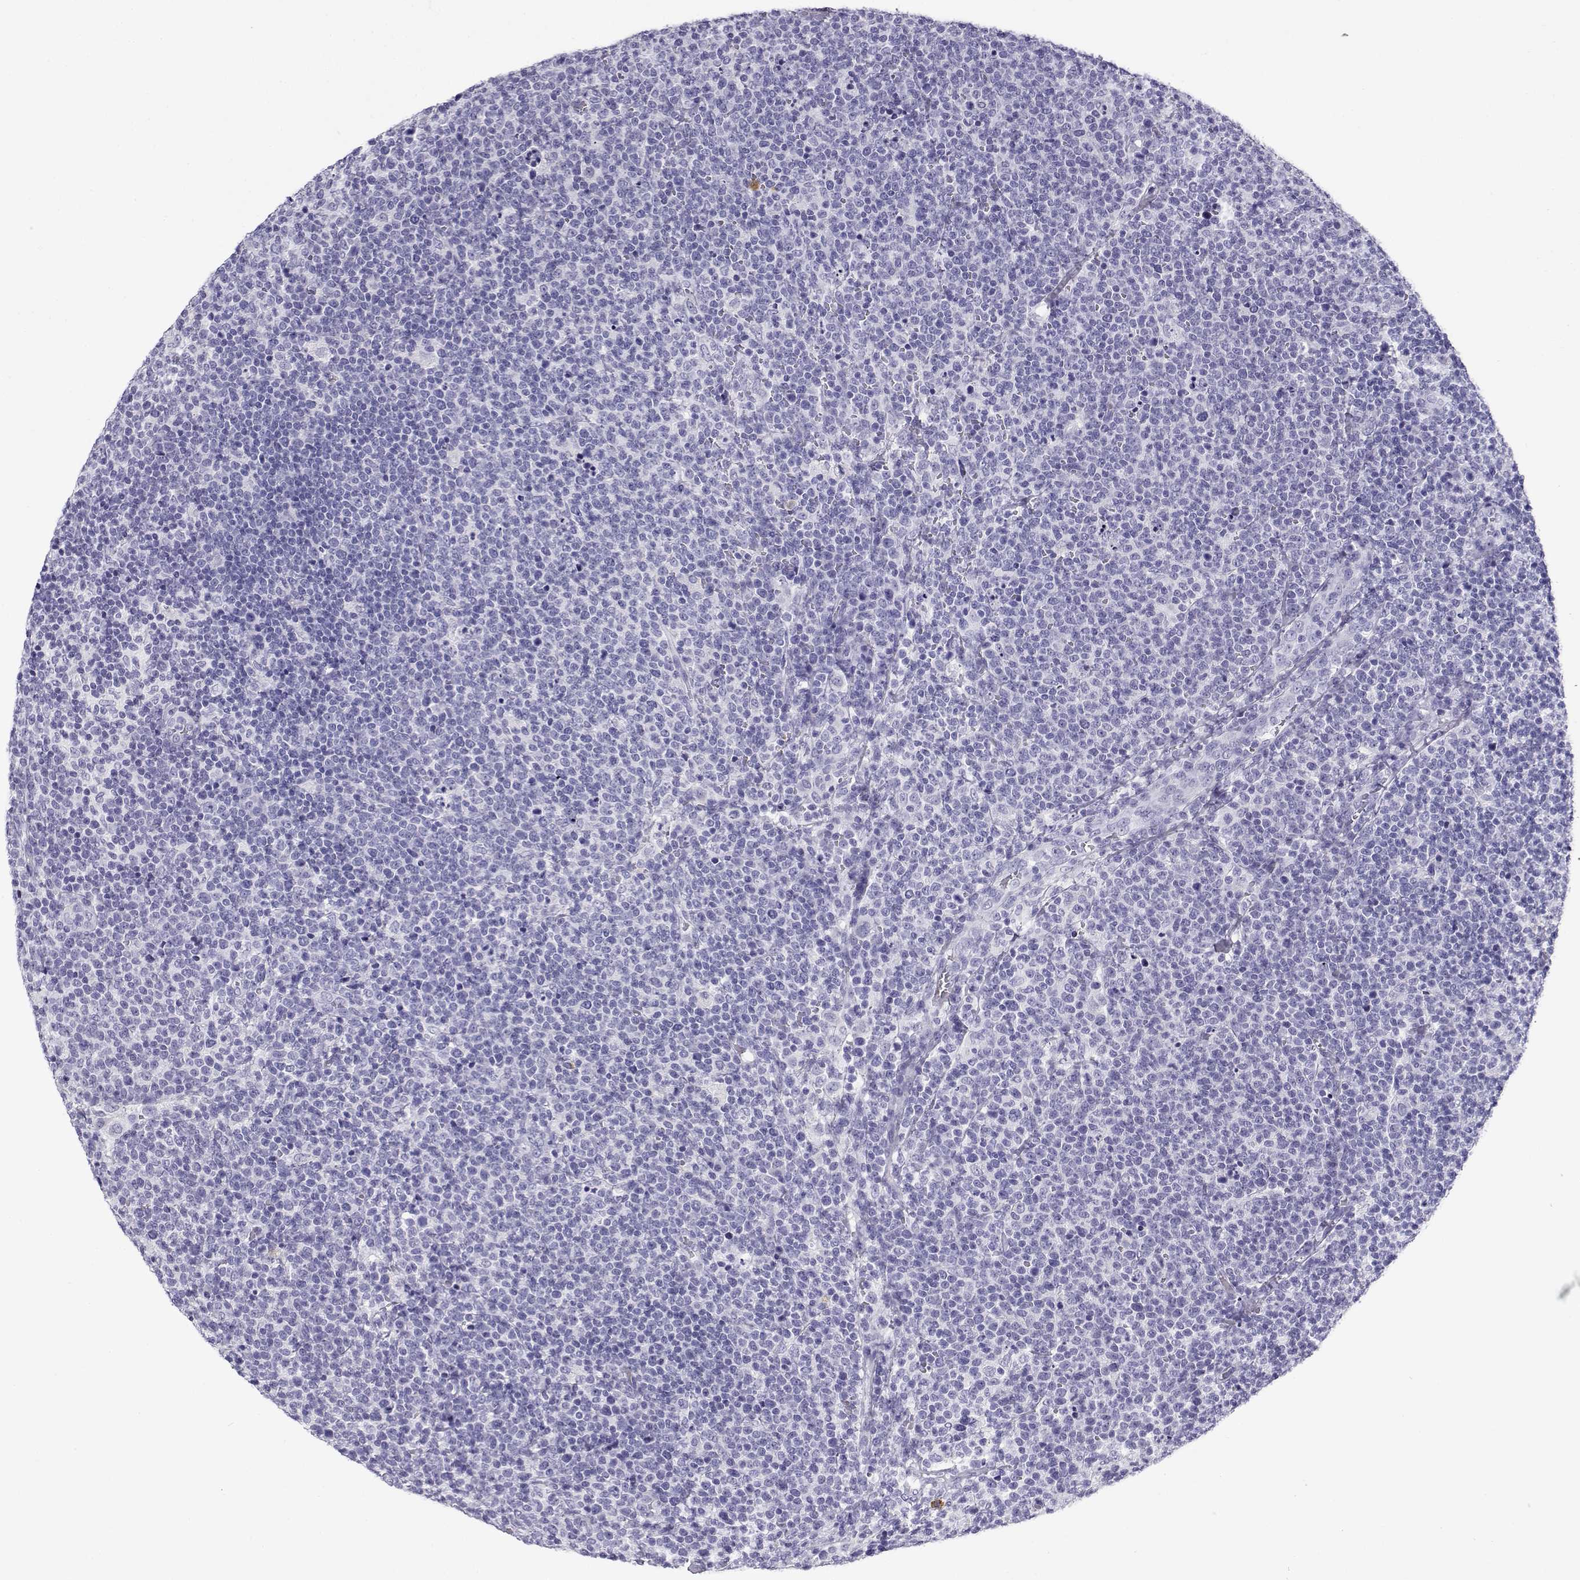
{"staining": {"intensity": "negative", "quantity": "none", "location": "none"}, "tissue": "lymphoma", "cell_type": "Tumor cells", "image_type": "cancer", "snomed": [{"axis": "morphology", "description": "Malignant lymphoma, non-Hodgkin's type, High grade"}, {"axis": "topography", "description": "Lymph node"}], "caption": "Tumor cells show no significant expression in lymphoma.", "gene": "CABS1", "patient": {"sex": "male", "age": 61}}